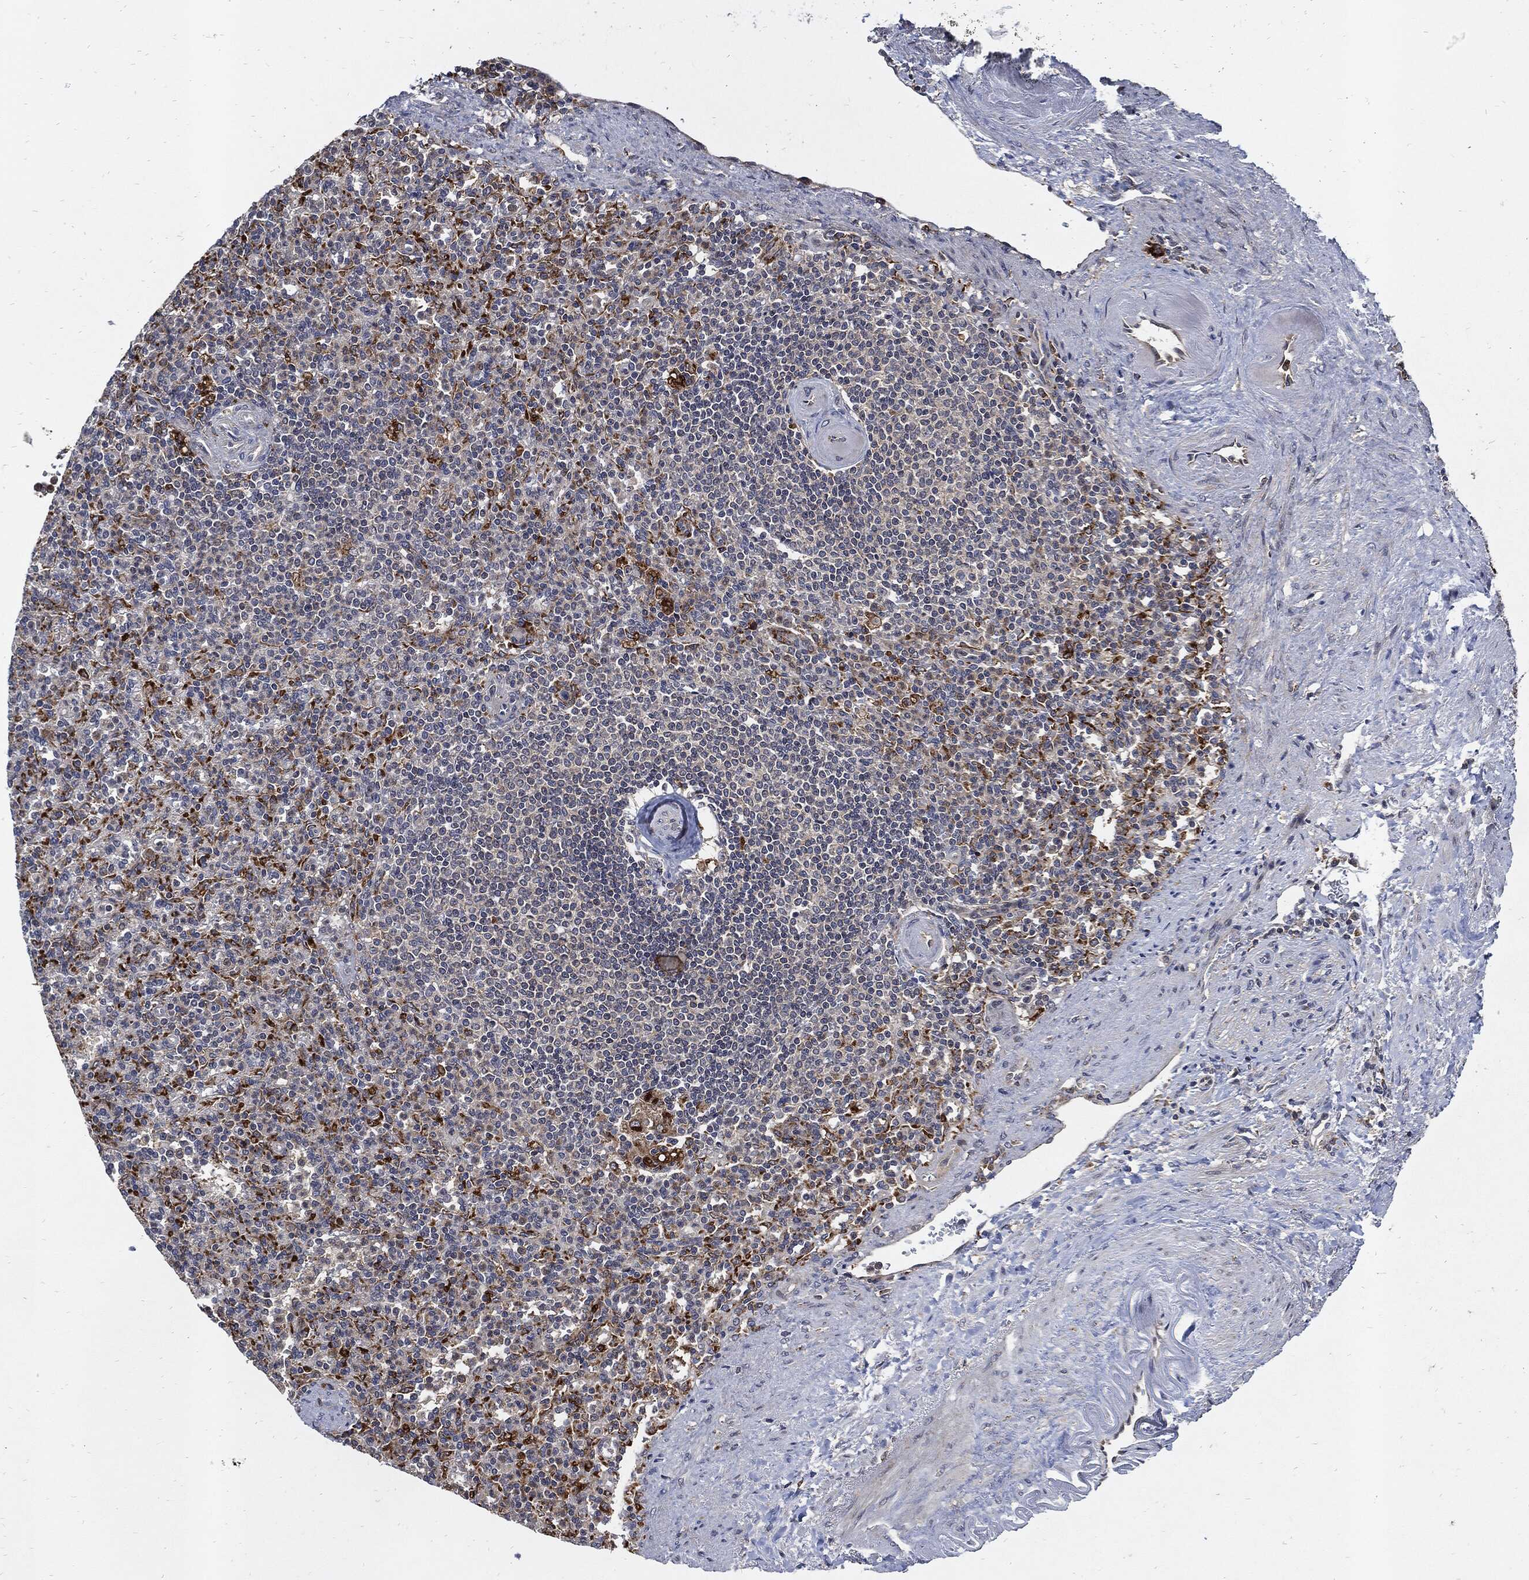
{"staining": {"intensity": "strong", "quantity": "<25%", "location": "cytoplasmic/membranous"}, "tissue": "spleen", "cell_type": "Cells in red pulp", "image_type": "normal", "snomed": [{"axis": "morphology", "description": "Normal tissue, NOS"}, {"axis": "topography", "description": "Spleen"}], "caption": "Immunohistochemistry (IHC) photomicrograph of unremarkable human spleen stained for a protein (brown), which shows medium levels of strong cytoplasmic/membranous staining in approximately <25% of cells in red pulp.", "gene": "SLC31A2", "patient": {"sex": "female", "age": 74}}